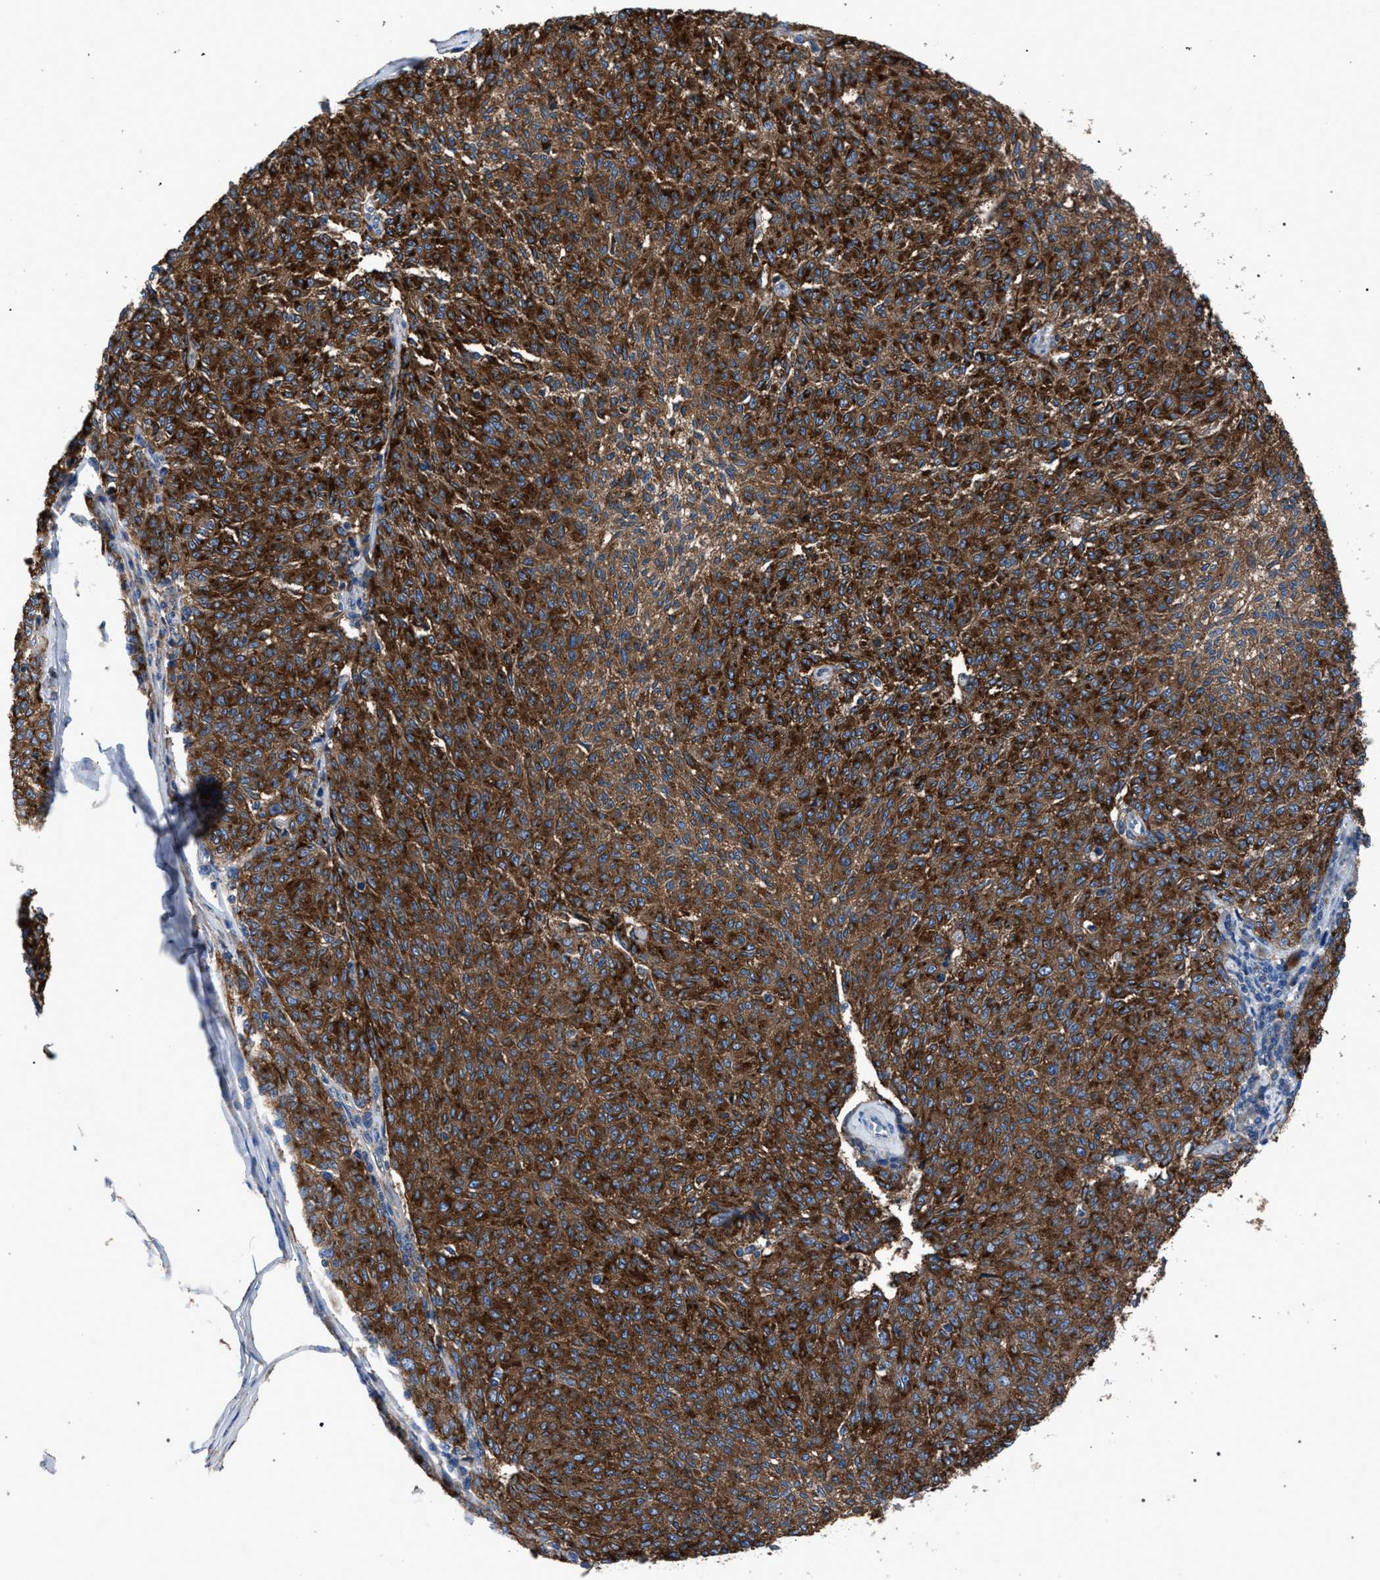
{"staining": {"intensity": "moderate", "quantity": ">75%", "location": "cytoplasmic/membranous"}, "tissue": "melanoma", "cell_type": "Tumor cells", "image_type": "cancer", "snomed": [{"axis": "morphology", "description": "Malignant melanoma, NOS"}, {"axis": "topography", "description": "Skin"}], "caption": "About >75% of tumor cells in malignant melanoma display moderate cytoplasmic/membranous protein positivity as visualized by brown immunohistochemical staining.", "gene": "ATP6V0A1", "patient": {"sex": "female", "age": 72}}